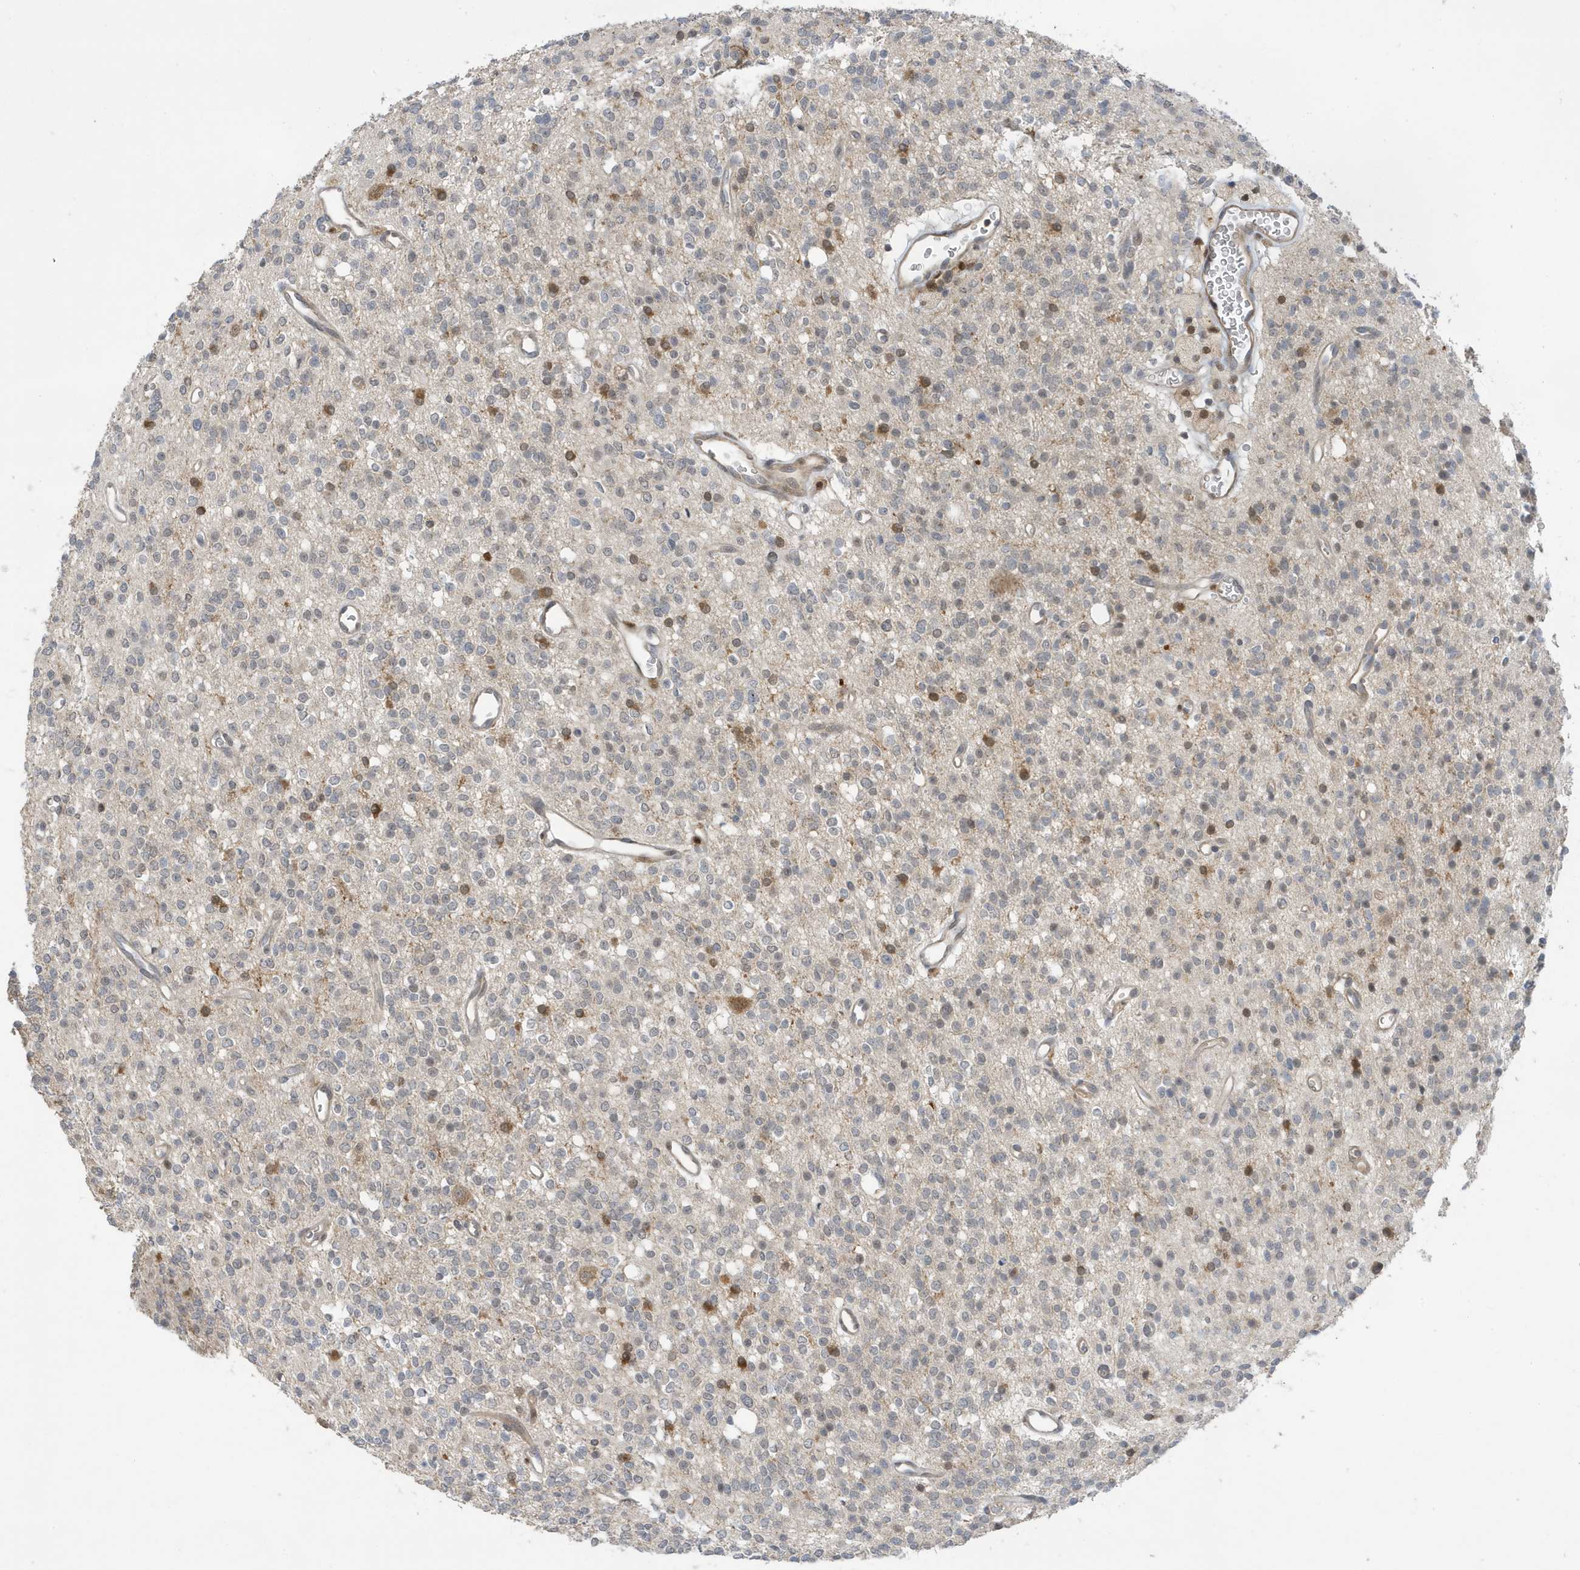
{"staining": {"intensity": "weak", "quantity": "25%-75%", "location": "cytoplasmic/membranous"}, "tissue": "glioma", "cell_type": "Tumor cells", "image_type": "cancer", "snomed": [{"axis": "morphology", "description": "Glioma, malignant, High grade"}, {"axis": "topography", "description": "Brain"}], "caption": "Protein expression analysis of human glioma reveals weak cytoplasmic/membranous positivity in about 25%-75% of tumor cells.", "gene": "NCOA7", "patient": {"sex": "male", "age": 34}}